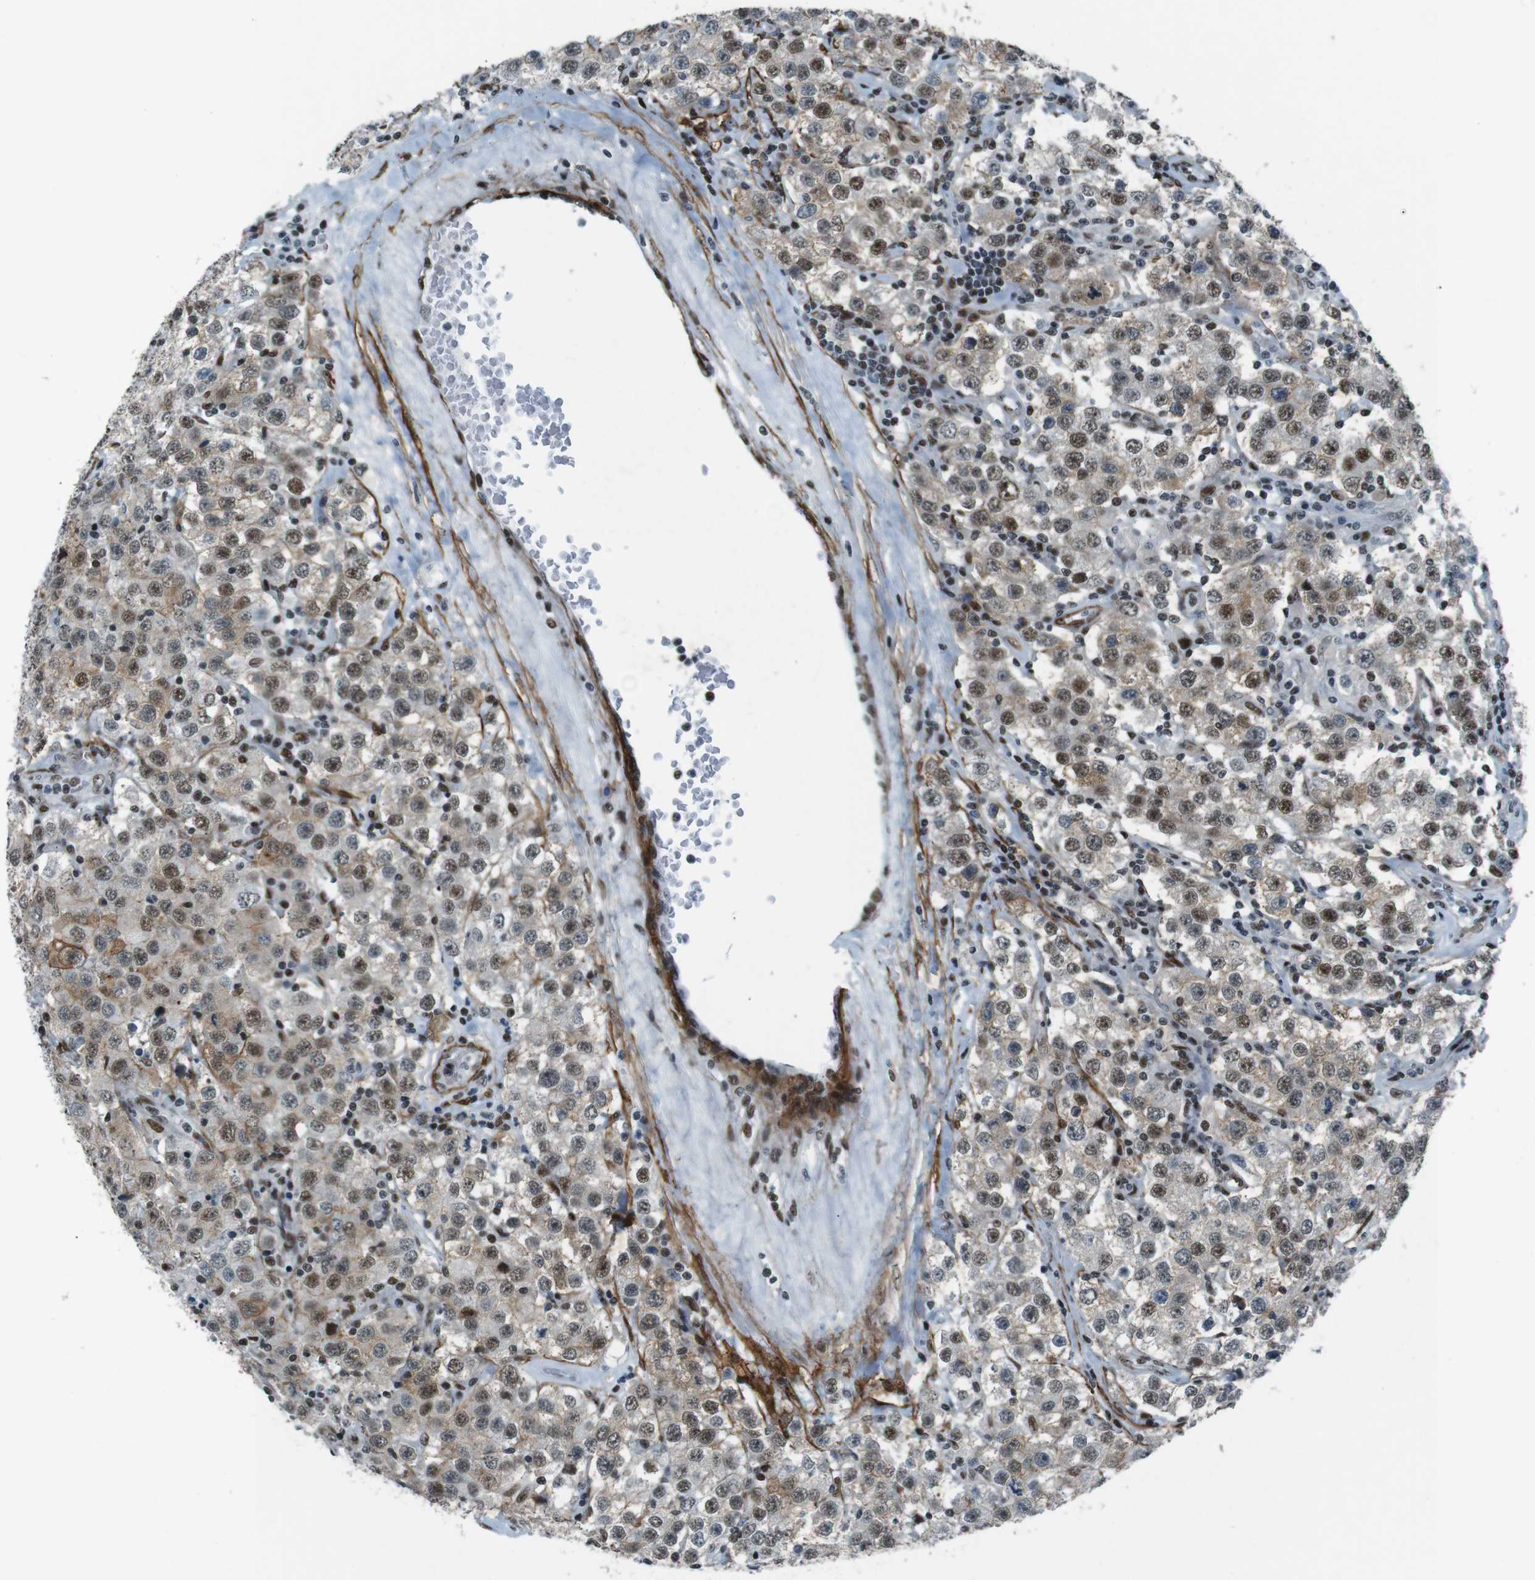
{"staining": {"intensity": "moderate", "quantity": ">75%", "location": "cytoplasmic/membranous,nuclear"}, "tissue": "testis cancer", "cell_type": "Tumor cells", "image_type": "cancer", "snomed": [{"axis": "morphology", "description": "Seminoma, NOS"}, {"axis": "topography", "description": "Testis"}], "caption": "Testis cancer (seminoma) tissue displays moderate cytoplasmic/membranous and nuclear expression in approximately >75% of tumor cells", "gene": "HEXIM1", "patient": {"sex": "male", "age": 52}}